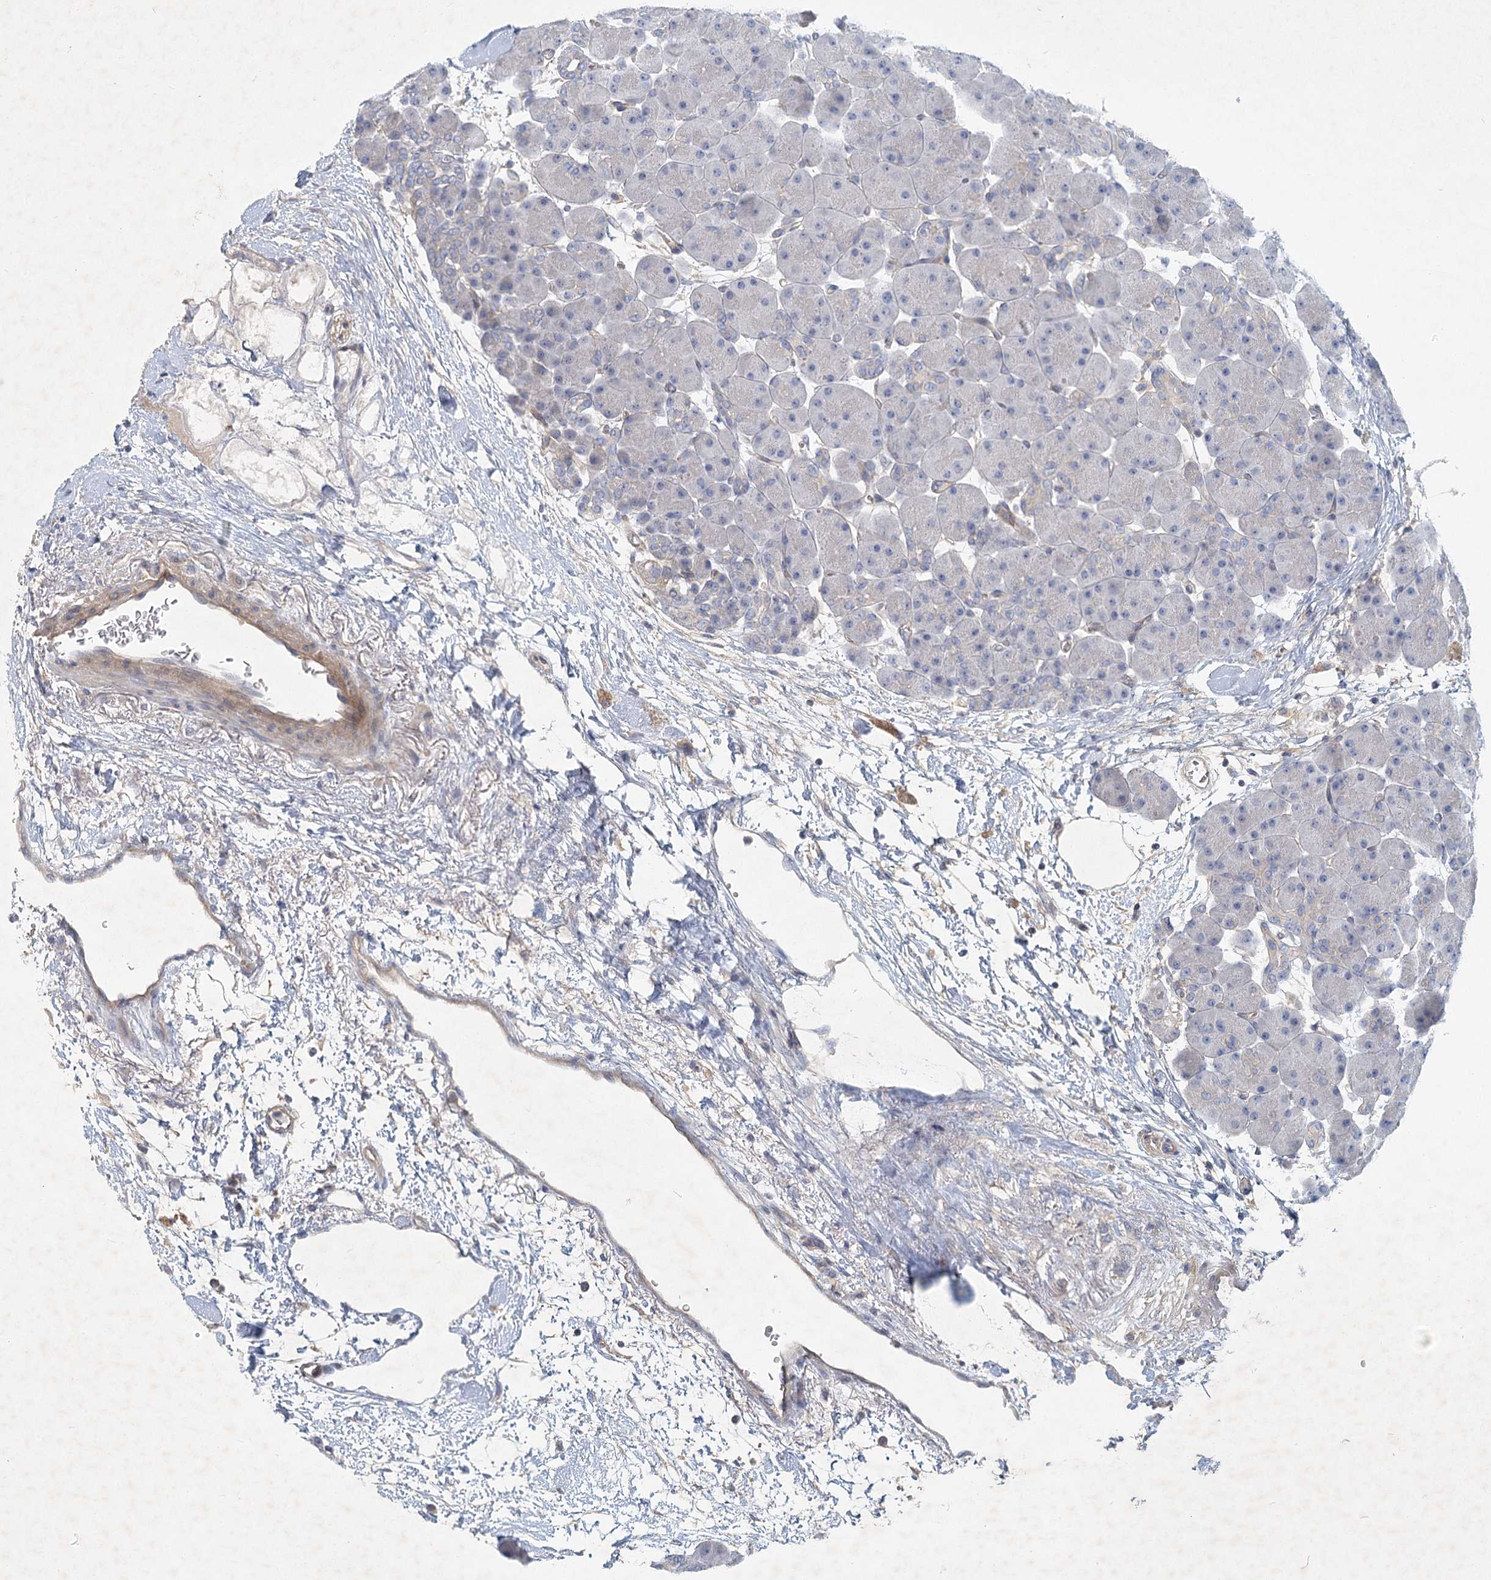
{"staining": {"intensity": "negative", "quantity": "none", "location": "none"}, "tissue": "pancreas", "cell_type": "Exocrine glandular cells", "image_type": "normal", "snomed": [{"axis": "morphology", "description": "Normal tissue, NOS"}, {"axis": "topography", "description": "Pancreas"}], "caption": "Immunohistochemistry (IHC) histopathology image of normal pancreas: human pancreas stained with DAB (3,3'-diaminobenzidine) displays no significant protein staining in exocrine glandular cells.", "gene": "DNMBP", "patient": {"sex": "male", "age": 66}}